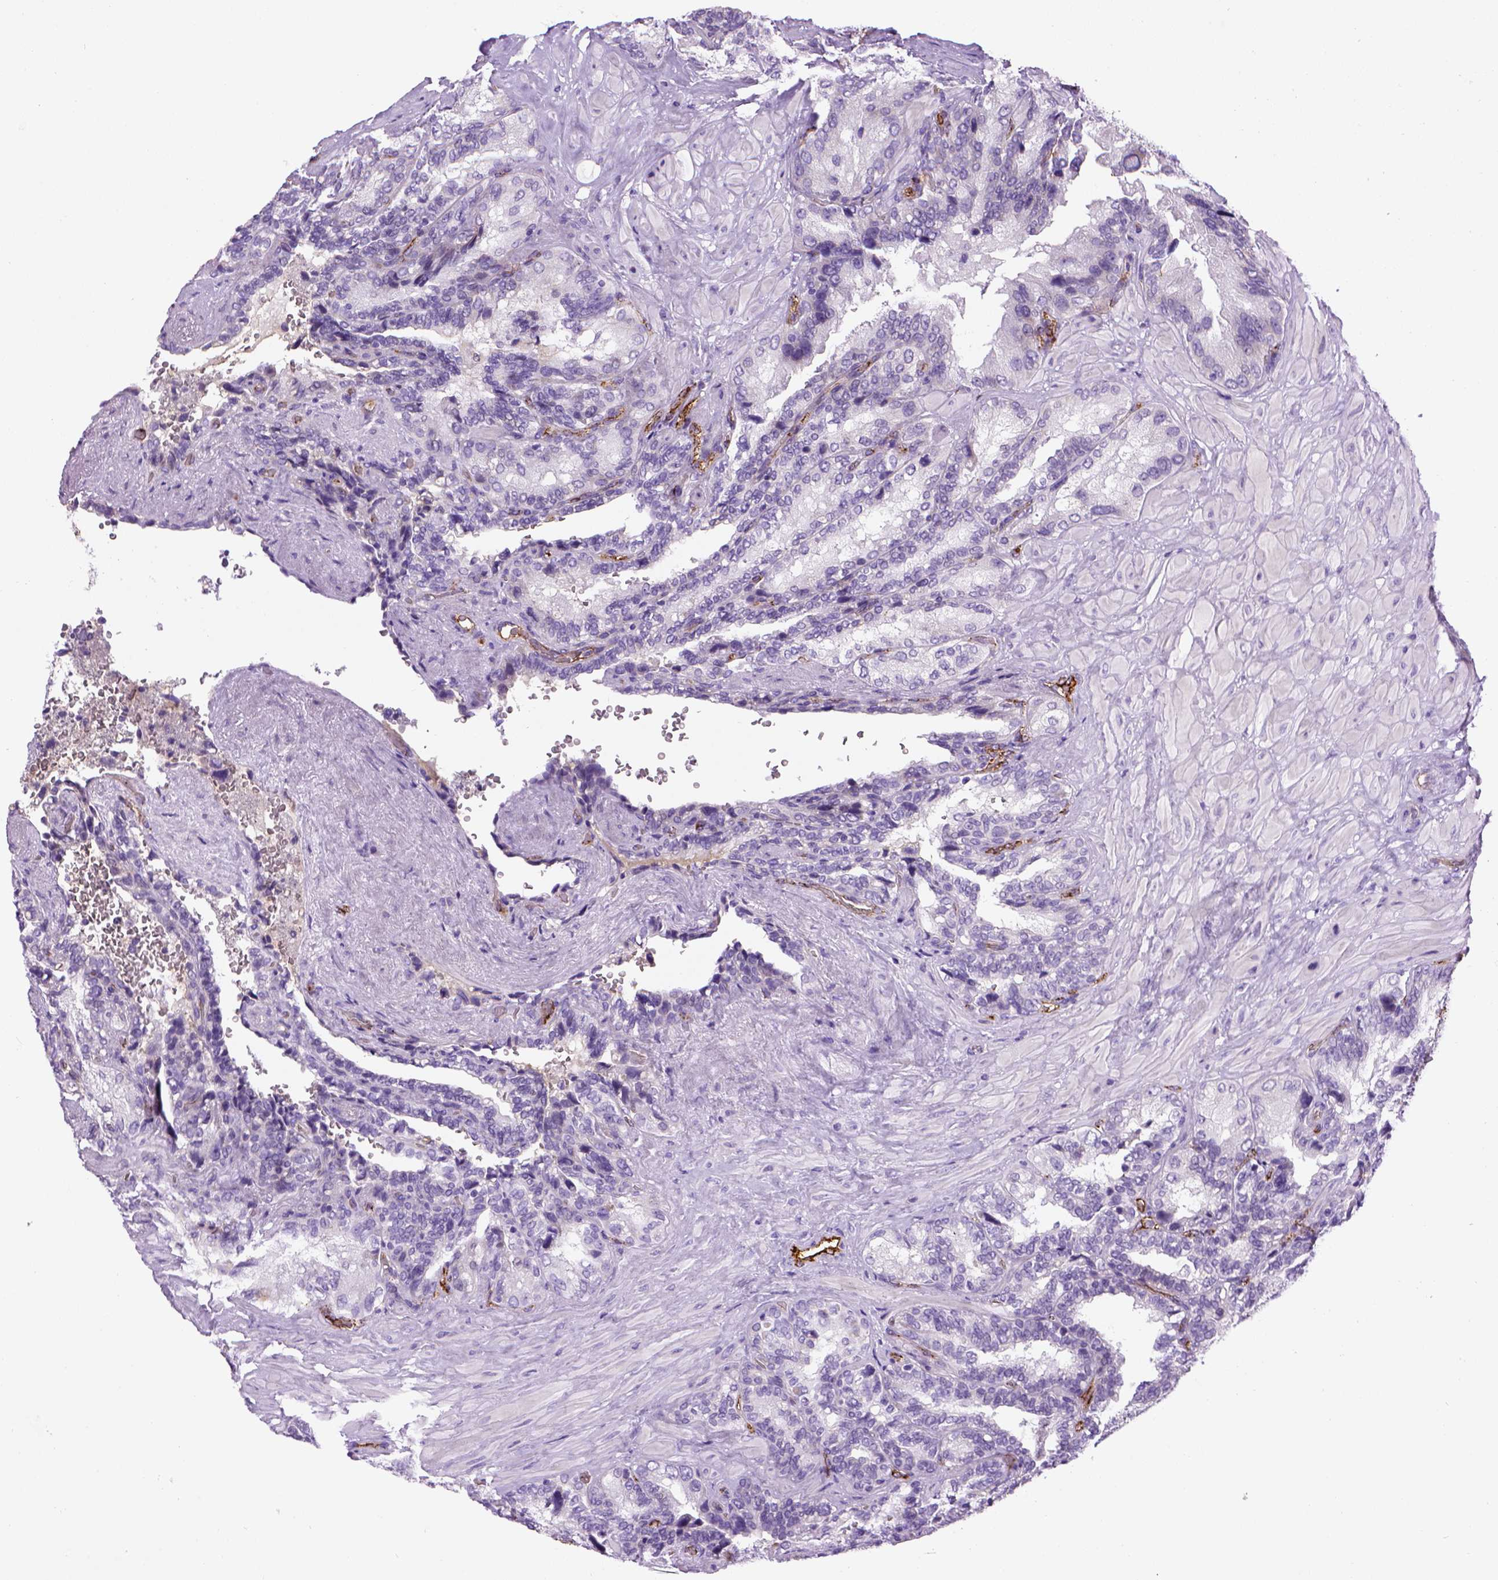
{"staining": {"intensity": "negative", "quantity": "none", "location": "none"}, "tissue": "seminal vesicle", "cell_type": "Glandular cells", "image_type": "normal", "snomed": [{"axis": "morphology", "description": "Normal tissue, NOS"}, {"axis": "topography", "description": "Seminal veicle"}], "caption": "Unremarkable seminal vesicle was stained to show a protein in brown. There is no significant positivity in glandular cells.", "gene": "VWF", "patient": {"sex": "male", "age": 69}}